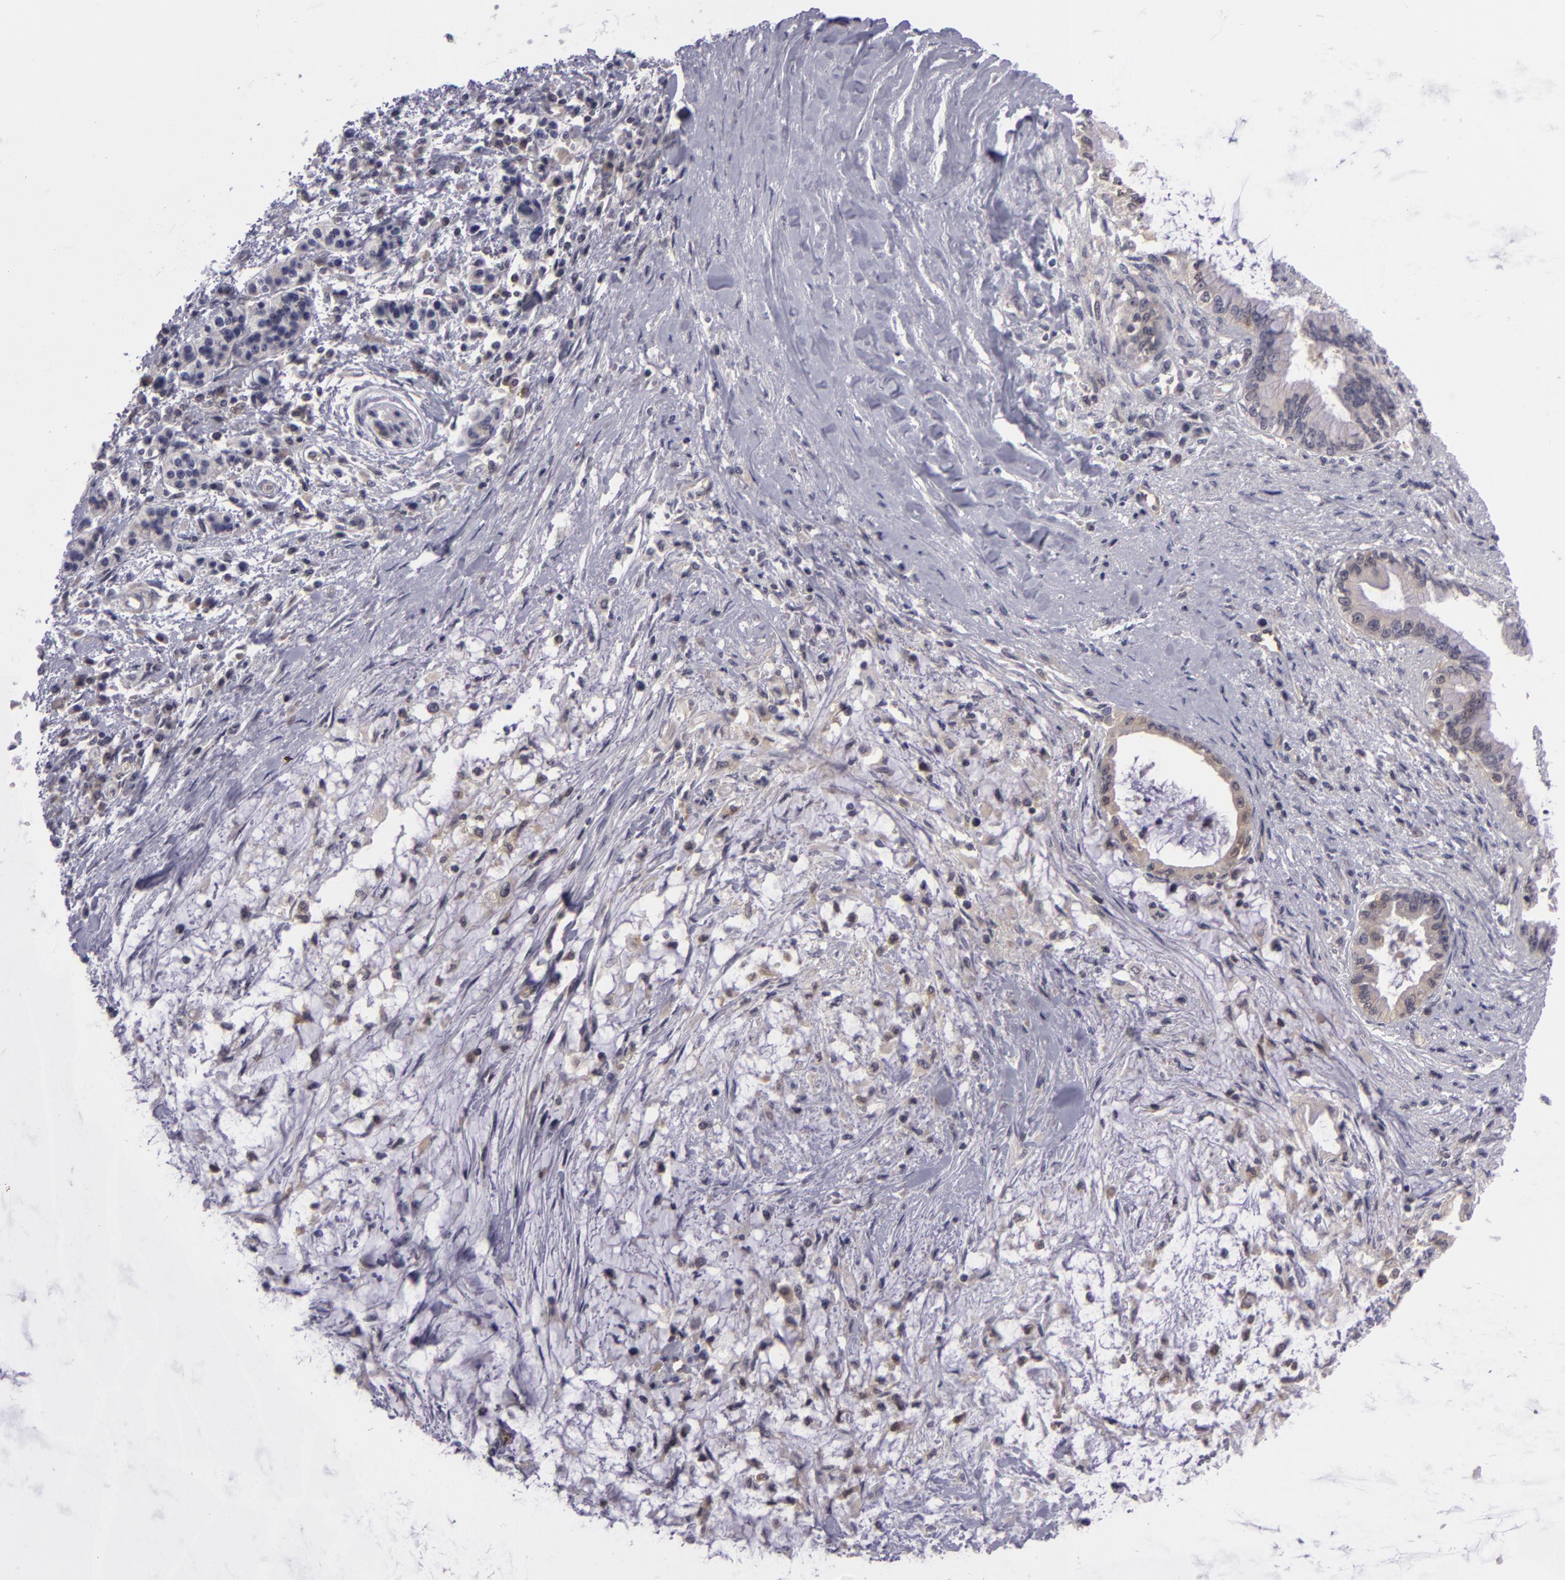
{"staining": {"intensity": "weak", "quantity": "<25%", "location": "cytoplasmic/membranous"}, "tissue": "pancreatic cancer", "cell_type": "Tumor cells", "image_type": "cancer", "snomed": [{"axis": "morphology", "description": "Adenocarcinoma, NOS"}, {"axis": "topography", "description": "Pancreas"}], "caption": "Tumor cells show no significant protein expression in pancreatic cancer.", "gene": "BCL10", "patient": {"sex": "female", "age": 64}}